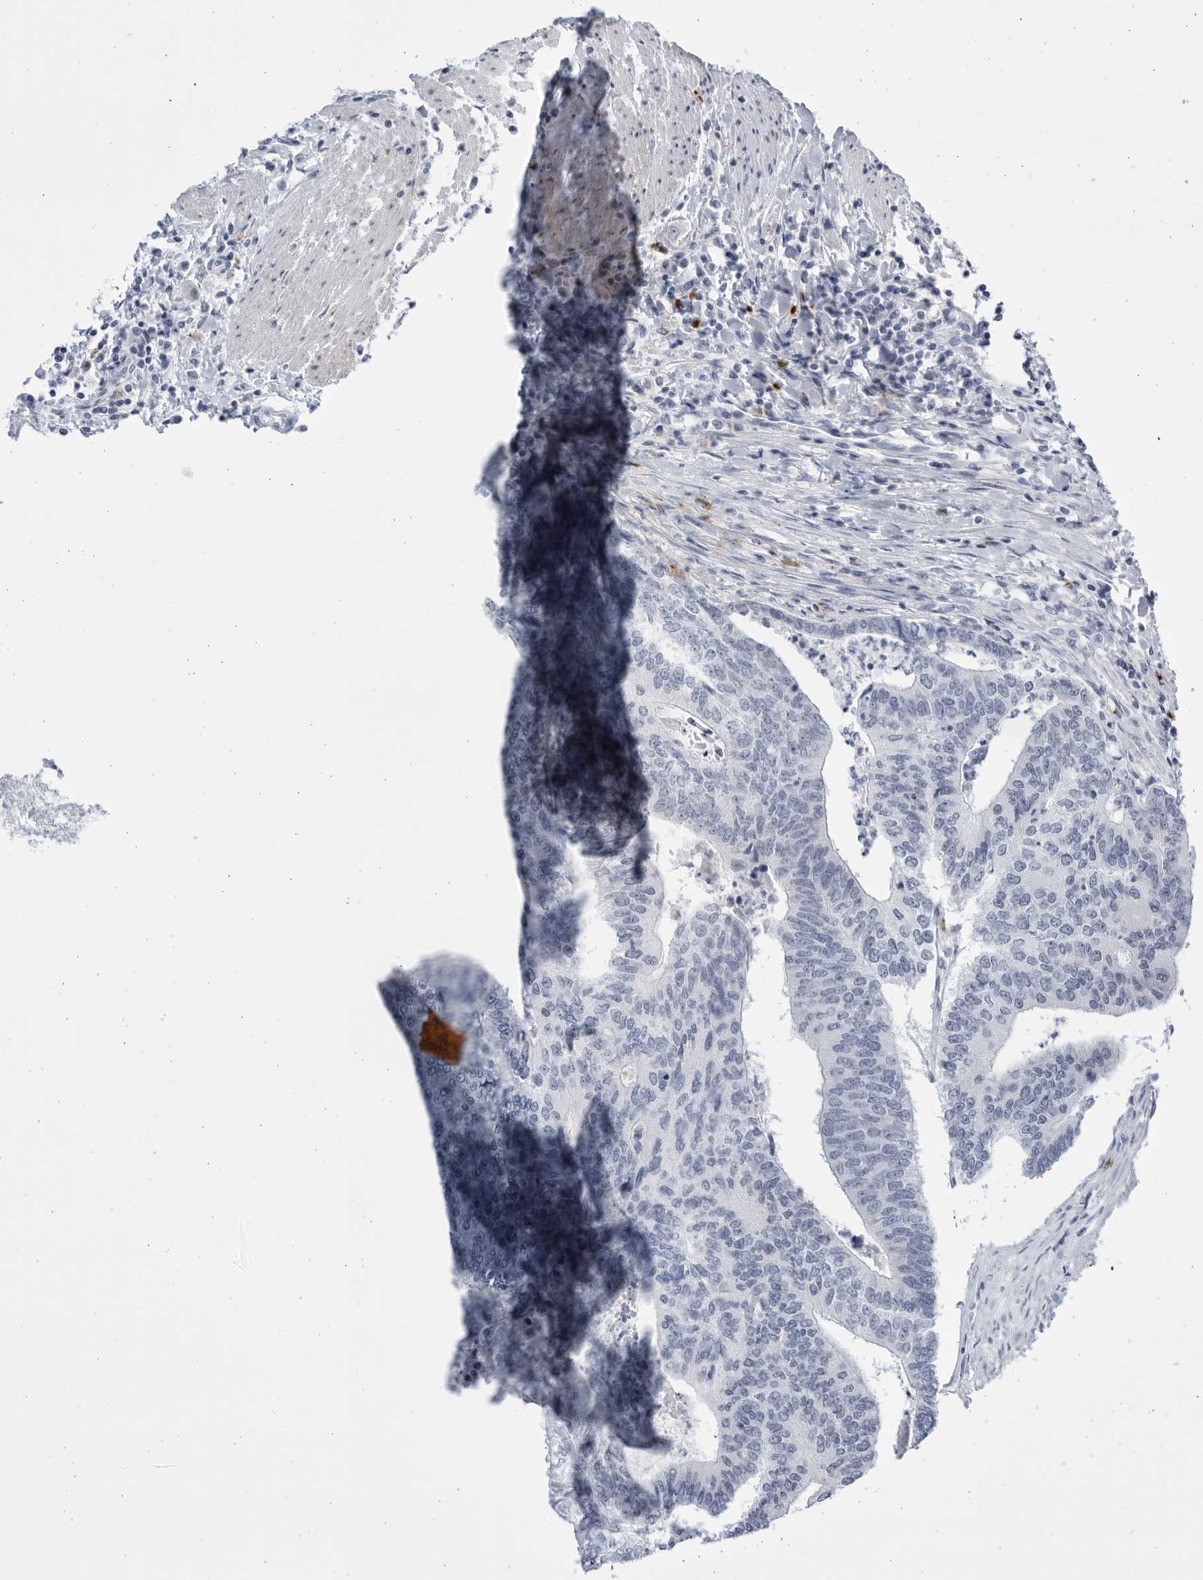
{"staining": {"intensity": "negative", "quantity": "none", "location": "none"}, "tissue": "colorectal cancer", "cell_type": "Tumor cells", "image_type": "cancer", "snomed": [{"axis": "morphology", "description": "Adenocarcinoma, NOS"}, {"axis": "topography", "description": "Colon"}], "caption": "High magnification brightfield microscopy of colorectal cancer (adenocarcinoma) stained with DAB (brown) and counterstained with hematoxylin (blue): tumor cells show no significant staining. (DAB (3,3'-diaminobenzidine) immunohistochemistry with hematoxylin counter stain).", "gene": "CCDC181", "patient": {"sex": "female", "age": 67}}